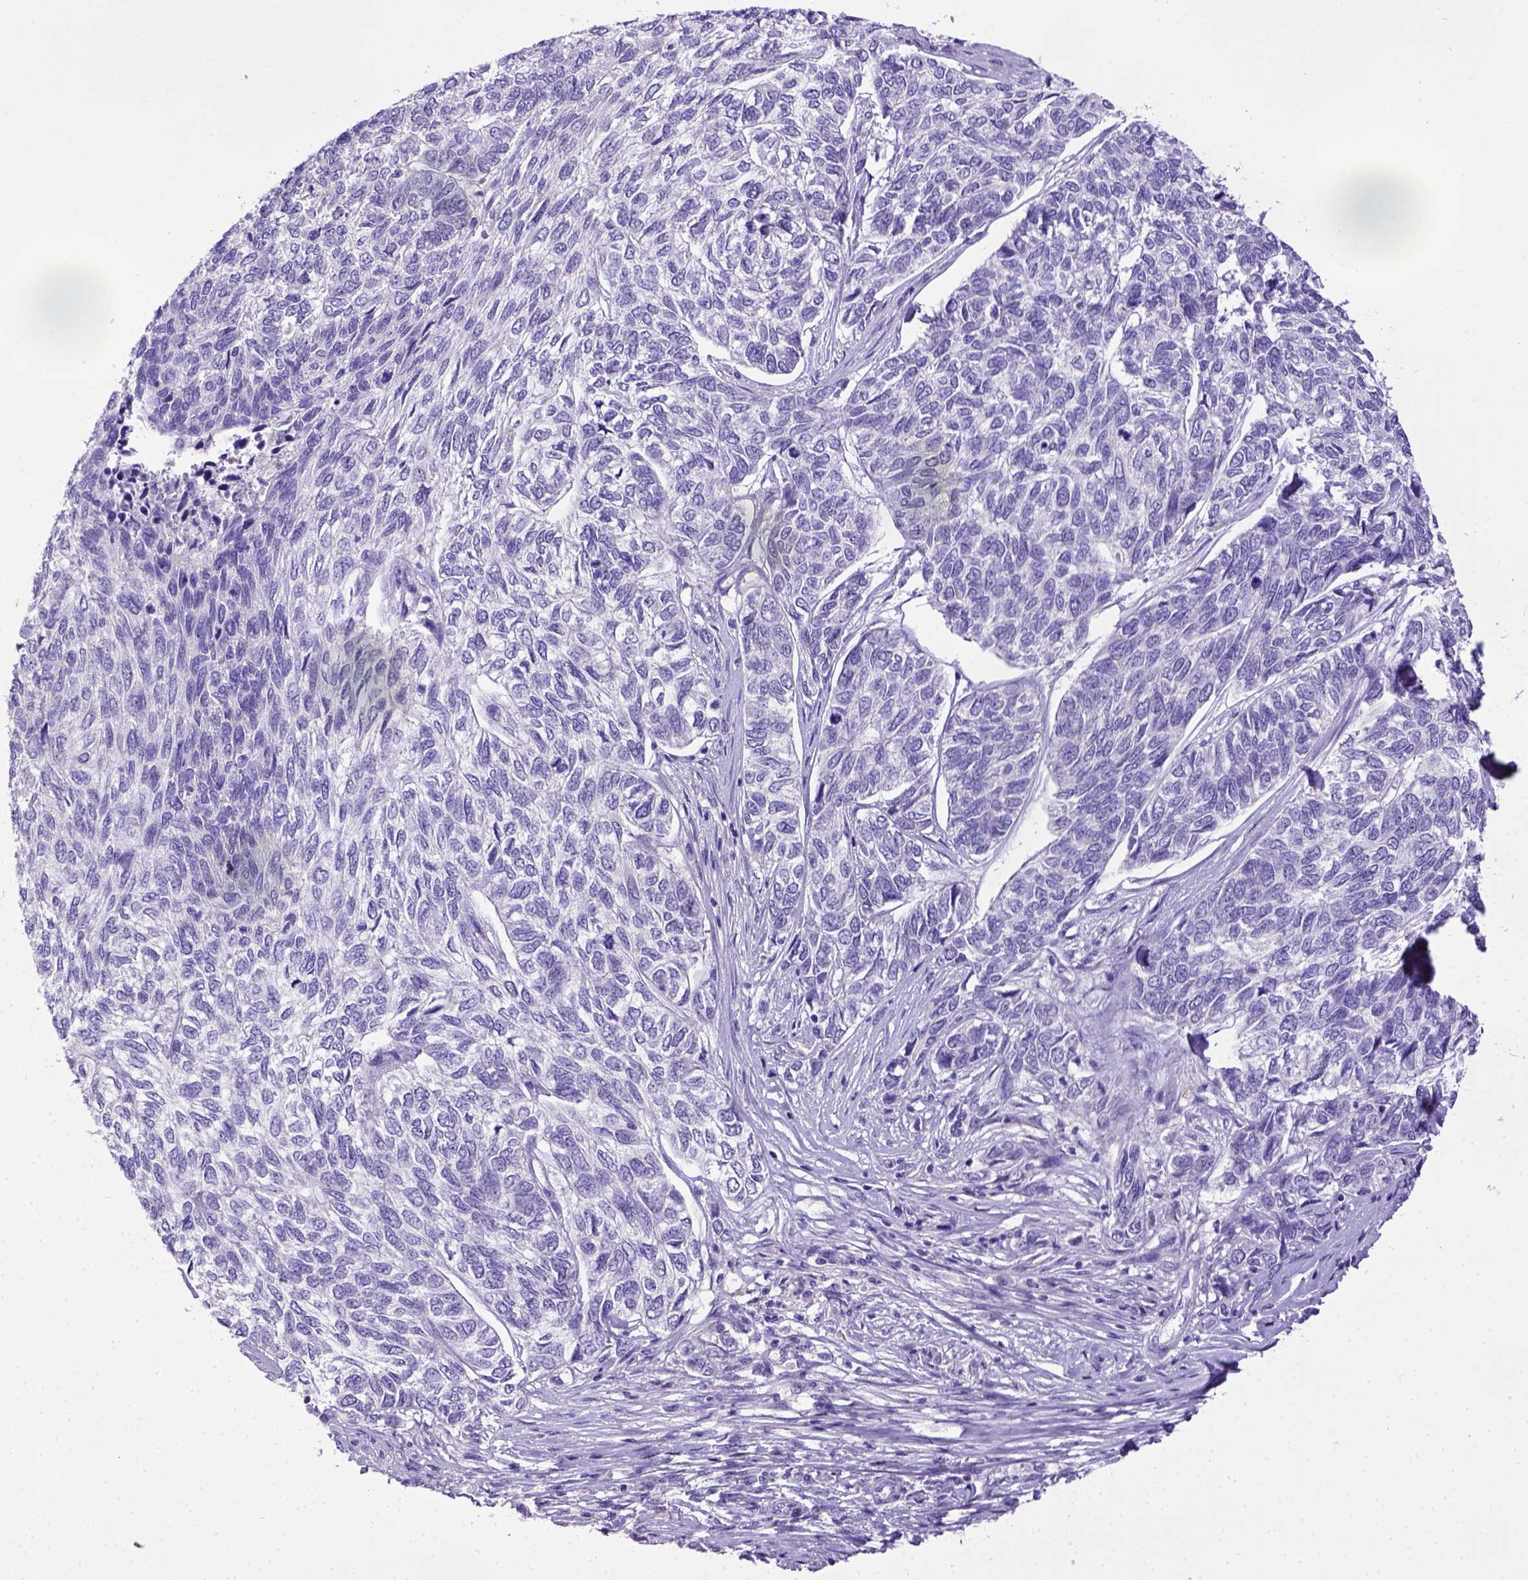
{"staining": {"intensity": "negative", "quantity": "none", "location": "none"}, "tissue": "skin cancer", "cell_type": "Tumor cells", "image_type": "cancer", "snomed": [{"axis": "morphology", "description": "Basal cell carcinoma"}, {"axis": "topography", "description": "Skin"}], "caption": "The histopathology image shows no staining of tumor cells in basal cell carcinoma (skin).", "gene": "SPEF1", "patient": {"sex": "female", "age": 65}}